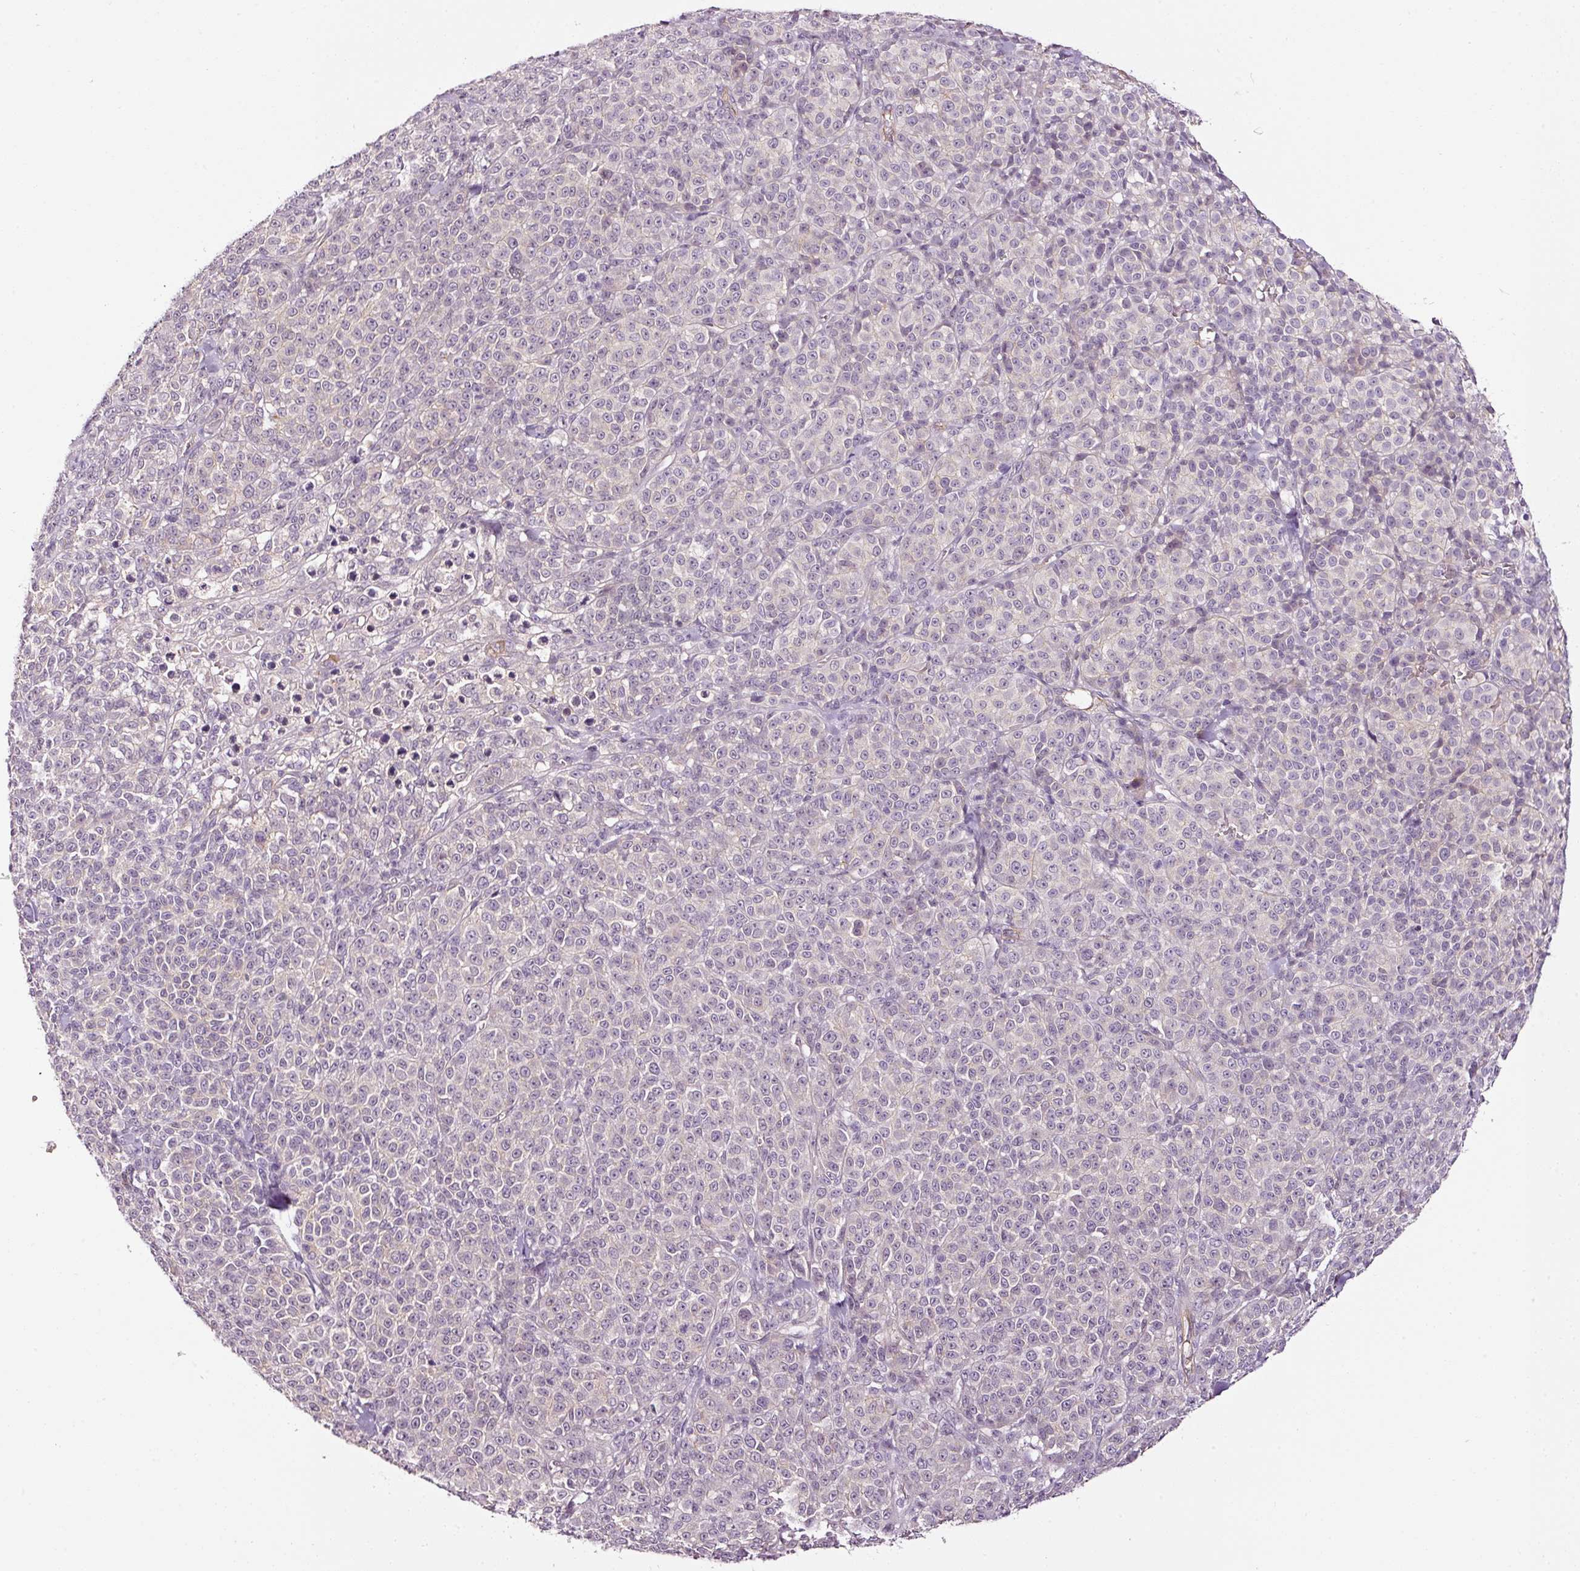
{"staining": {"intensity": "negative", "quantity": "none", "location": "none"}, "tissue": "melanoma", "cell_type": "Tumor cells", "image_type": "cancer", "snomed": [{"axis": "morphology", "description": "Normal tissue, NOS"}, {"axis": "morphology", "description": "Malignant melanoma, NOS"}, {"axis": "topography", "description": "Skin"}], "caption": "High magnification brightfield microscopy of melanoma stained with DAB (3,3'-diaminobenzidine) (brown) and counterstained with hematoxylin (blue): tumor cells show no significant staining. (Brightfield microscopy of DAB (3,3'-diaminobenzidine) immunohistochemistry (IHC) at high magnification).", "gene": "ABCB4", "patient": {"sex": "female", "age": 34}}